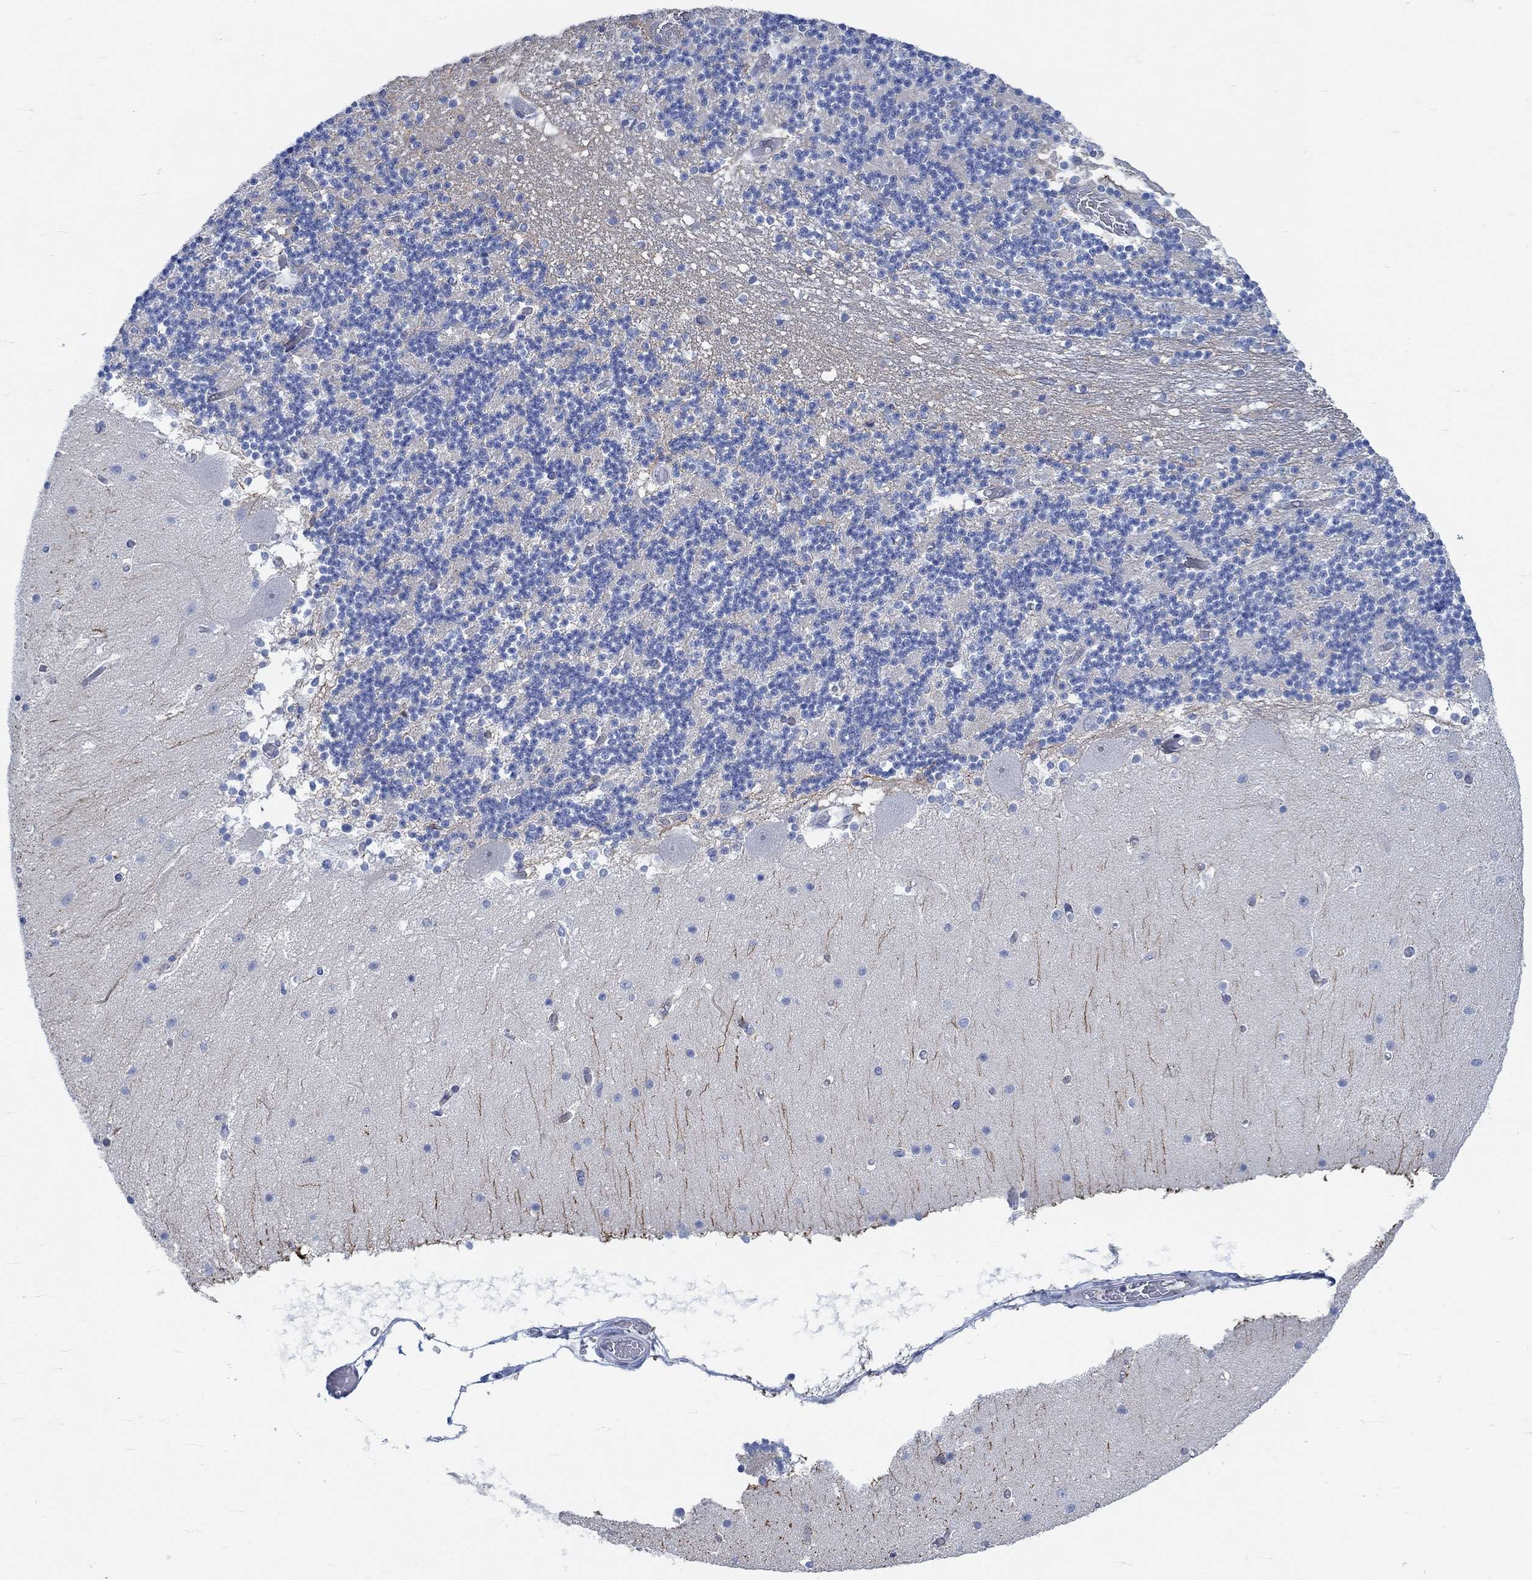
{"staining": {"intensity": "negative", "quantity": "none", "location": "none"}, "tissue": "cerebellum", "cell_type": "Cells in granular layer", "image_type": "normal", "snomed": [{"axis": "morphology", "description": "Normal tissue, NOS"}, {"axis": "topography", "description": "Cerebellum"}], "caption": "High power microscopy micrograph of an immunohistochemistry image of unremarkable cerebellum, revealing no significant staining in cells in granular layer.", "gene": "KCNH8", "patient": {"sex": "female", "age": 28}}